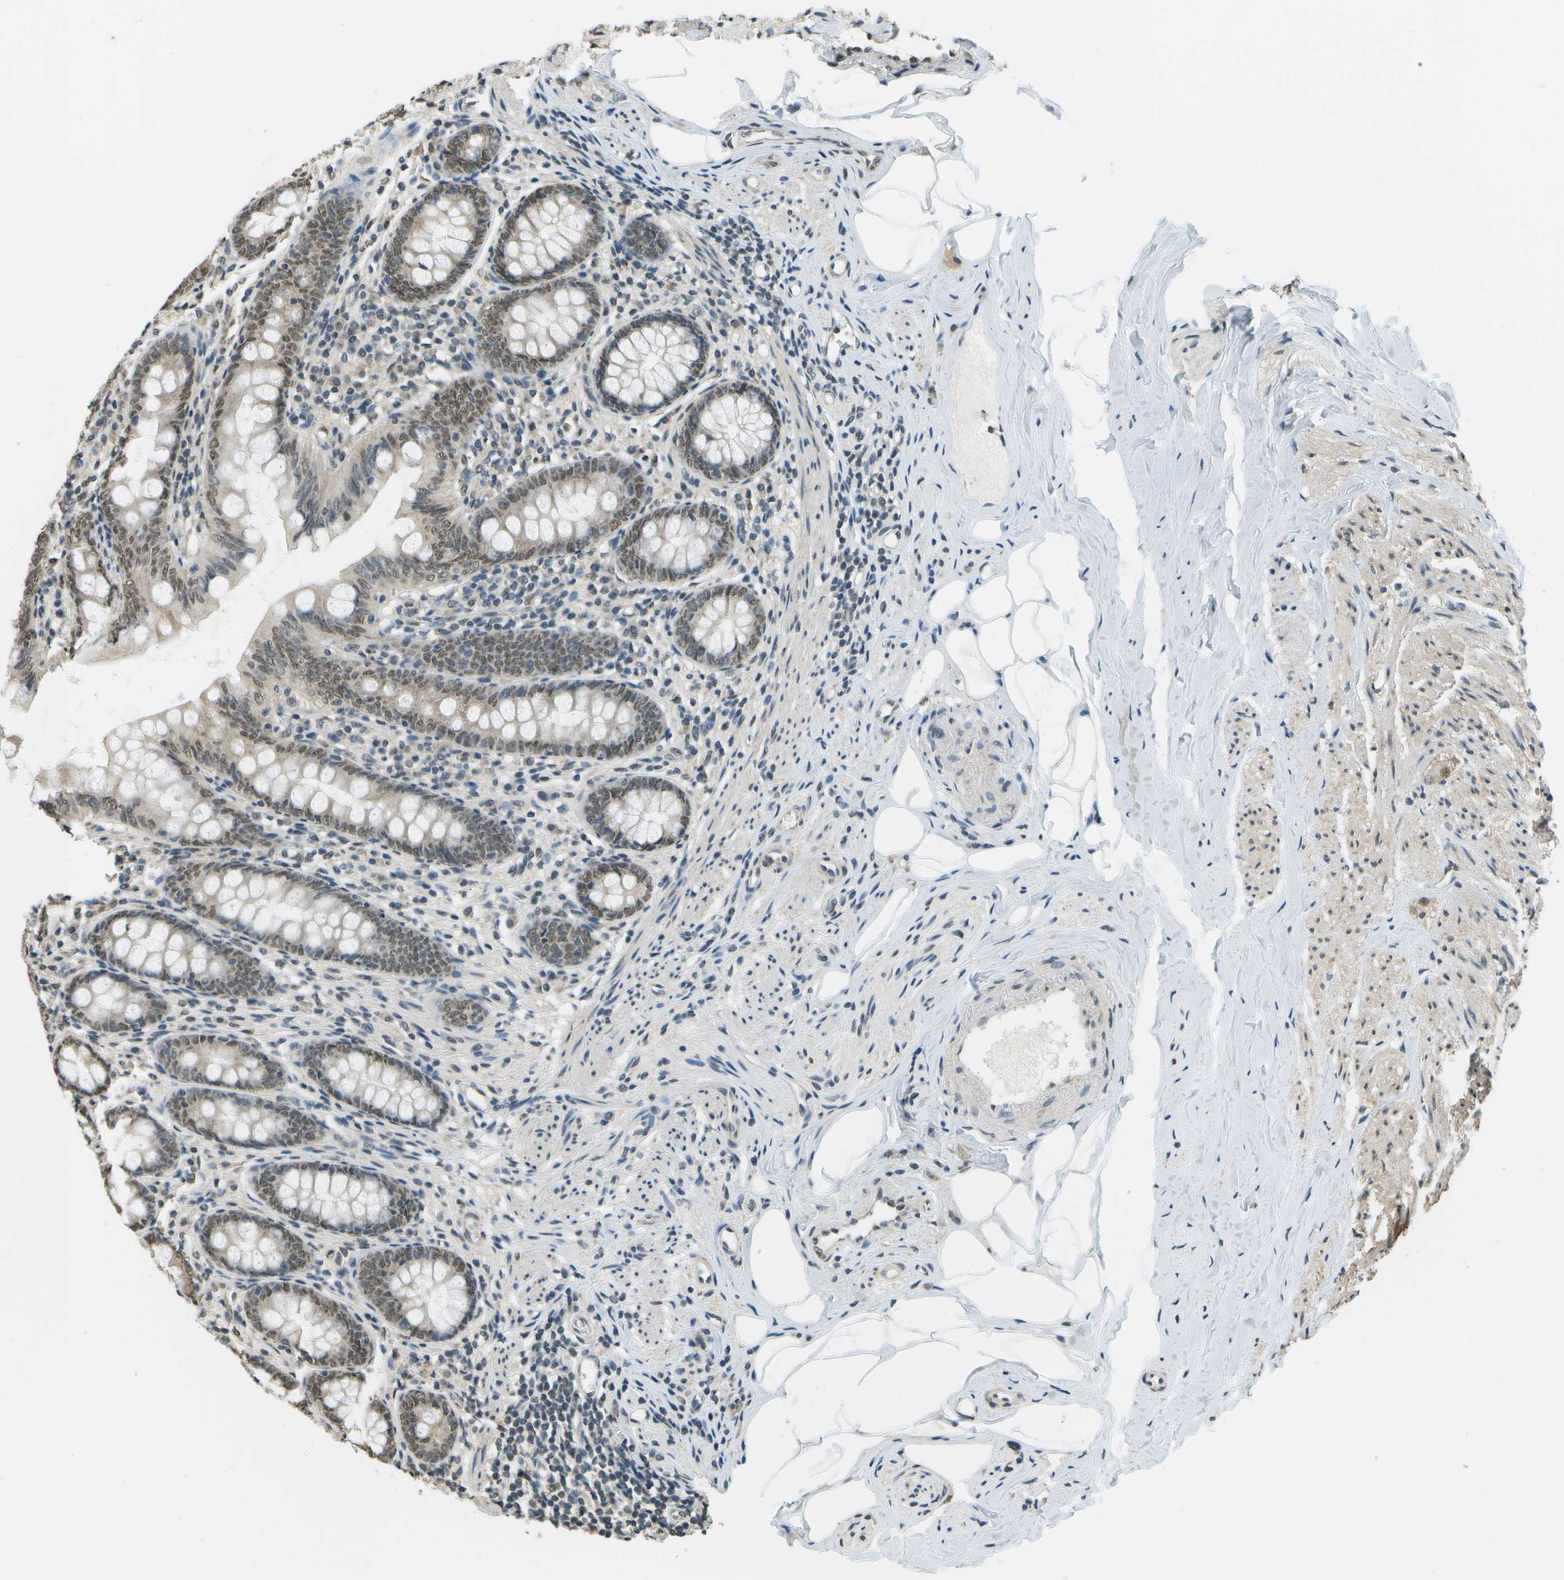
{"staining": {"intensity": "moderate", "quantity": ">75%", "location": "cytoplasmic/membranous,nuclear"}, "tissue": "appendix", "cell_type": "Glandular cells", "image_type": "normal", "snomed": [{"axis": "morphology", "description": "Normal tissue, NOS"}, {"axis": "topography", "description": "Appendix"}], "caption": "Brown immunohistochemical staining in benign appendix demonstrates moderate cytoplasmic/membranous,nuclear staining in approximately >75% of glandular cells. (Brightfield microscopy of DAB IHC at high magnification).", "gene": "ABL2", "patient": {"sex": "female", "age": 77}}